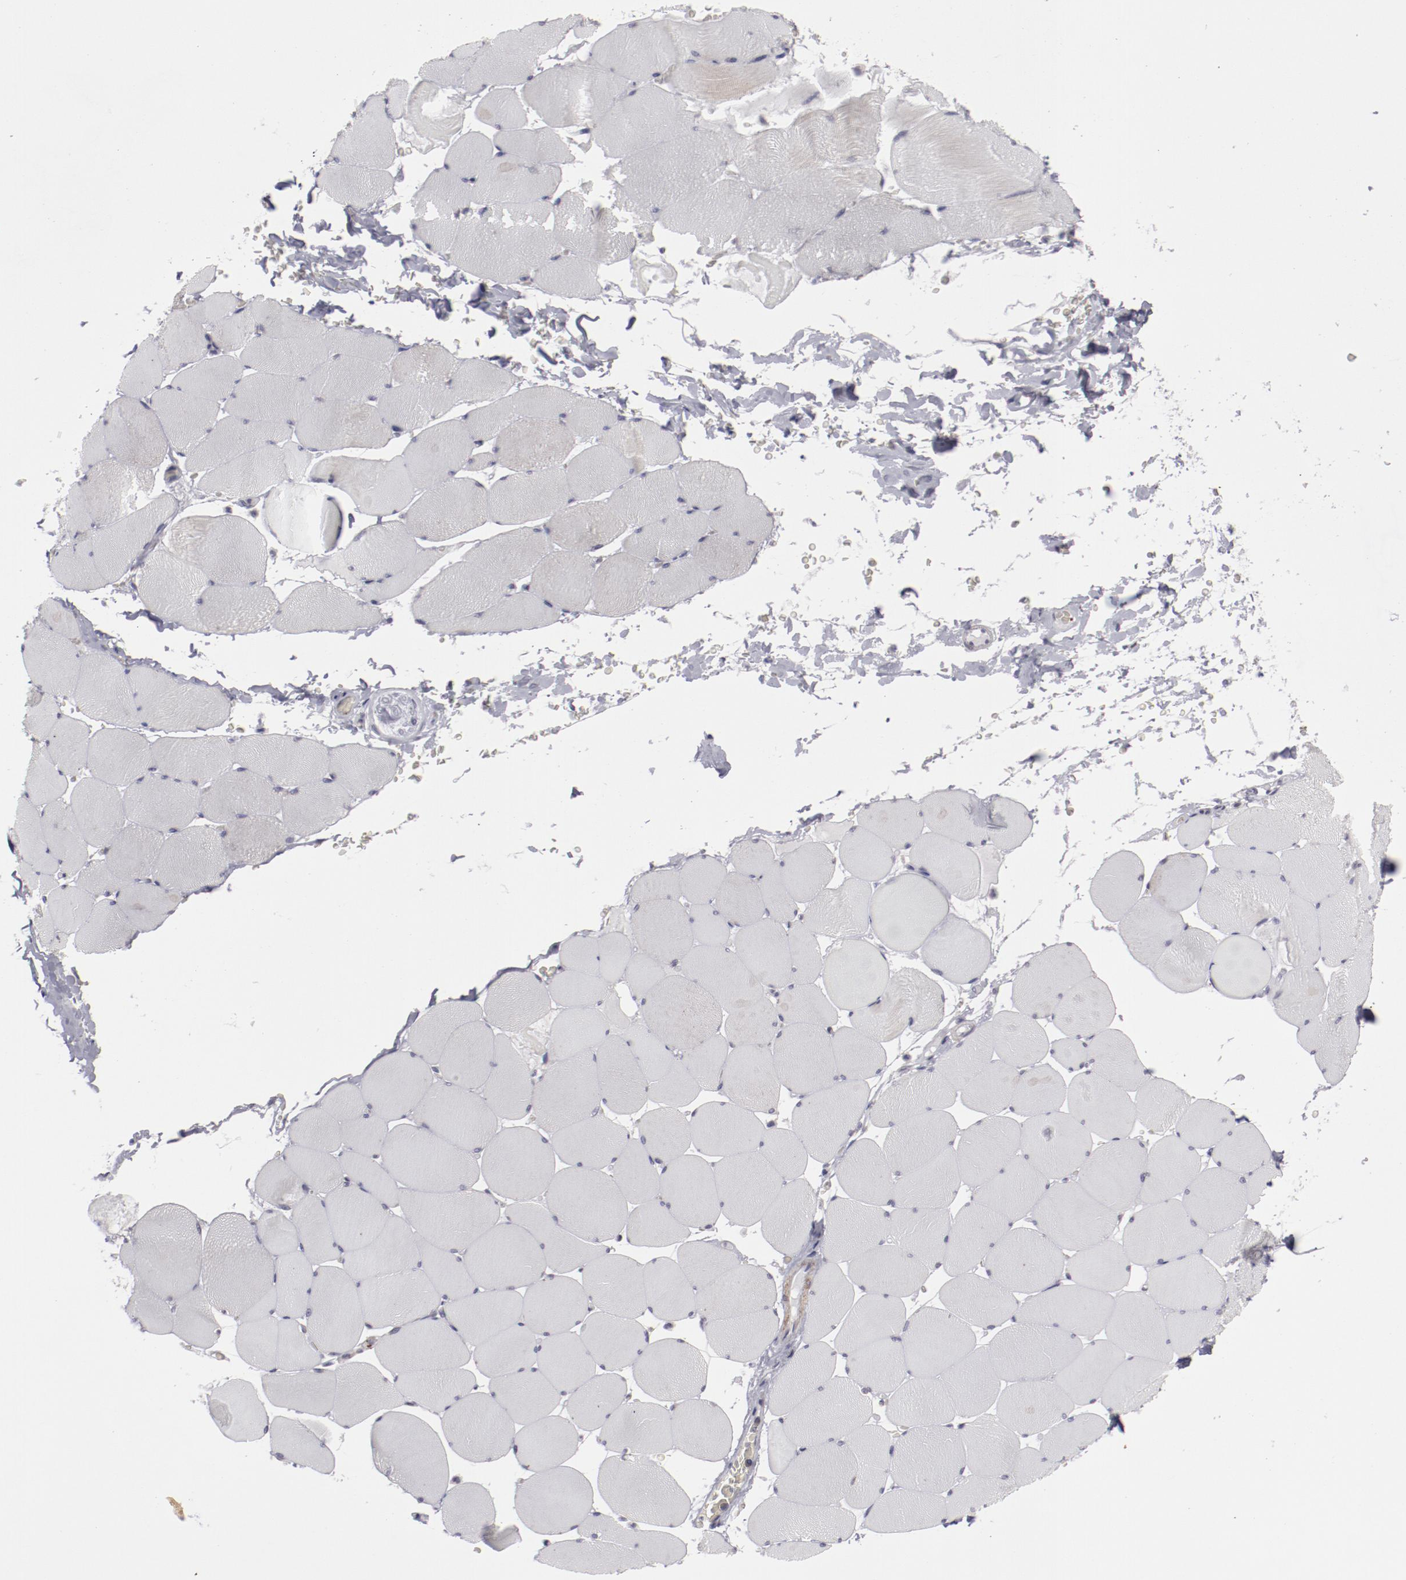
{"staining": {"intensity": "negative", "quantity": "none", "location": "none"}, "tissue": "skeletal muscle", "cell_type": "Myocytes", "image_type": "normal", "snomed": [{"axis": "morphology", "description": "Normal tissue, NOS"}, {"axis": "topography", "description": "Skeletal muscle"}], "caption": "Immunohistochemical staining of benign human skeletal muscle shows no significant positivity in myocytes. The staining is performed using DAB (3,3'-diaminobenzidine) brown chromogen with nuclei counter-stained in using hematoxylin.", "gene": "LEF1", "patient": {"sex": "male", "age": 62}}